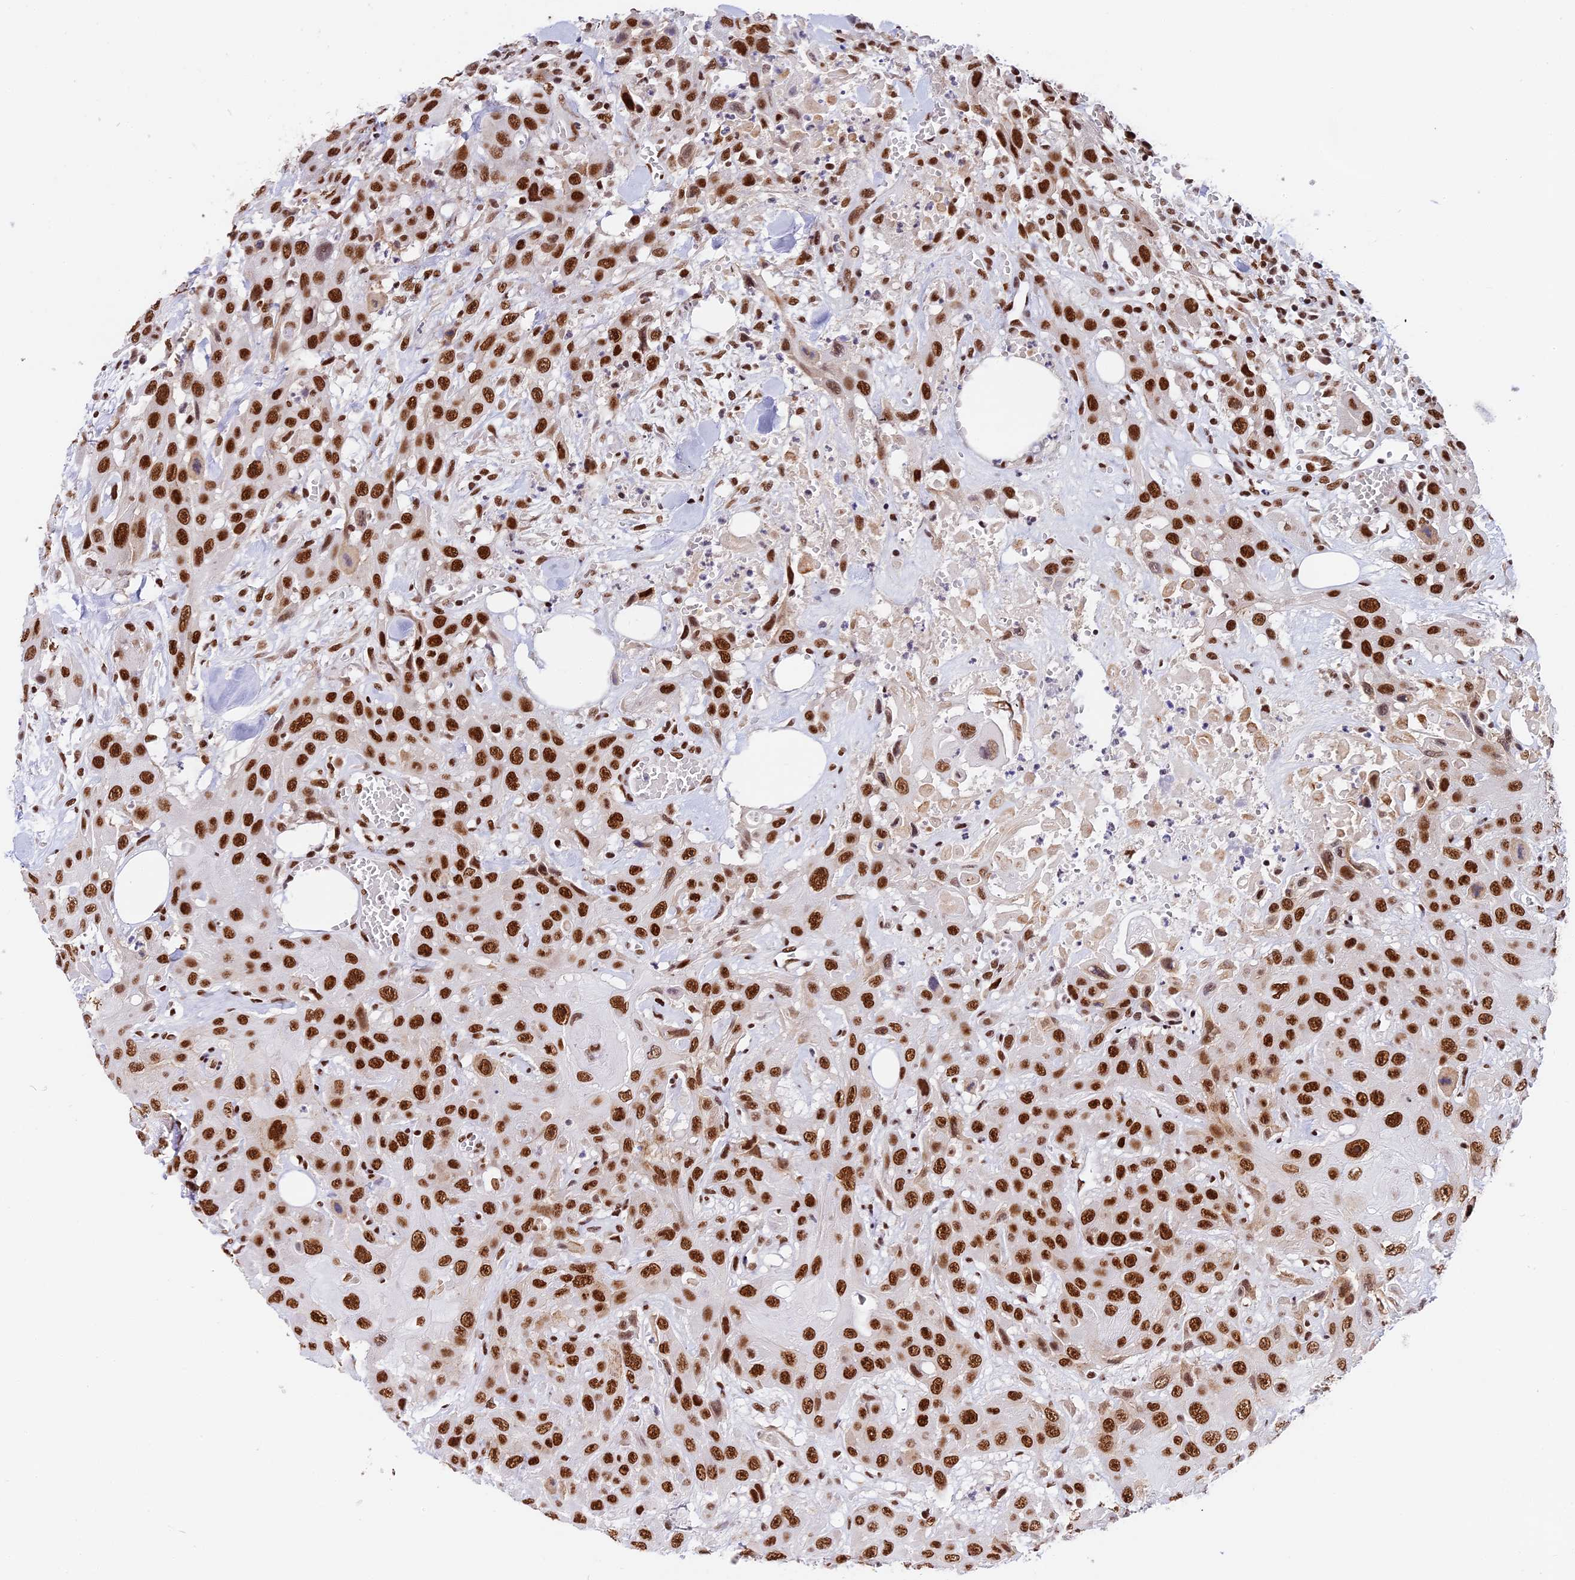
{"staining": {"intensity": "strong", "quantity": ">75%", "location": "nuclear"}, "tissue": "head and neck cancer", "cell_type": "Tumor cells", "image_type": "cancer", "snomed": [{"axis": "morphology", "description": "Squamous cell carcinoma, NOS"}, {"axis": "topography", "description": "Head-Neck"}], "caption": "A histopathology image showing strong nuclear staining in about >75% of tumor cells in squamous cell carcinoma (head and neck), as visualized by brown immunohistochemical staining.", "gene": "SBNO1", "patient": {"sex": "male", "age": 81}}